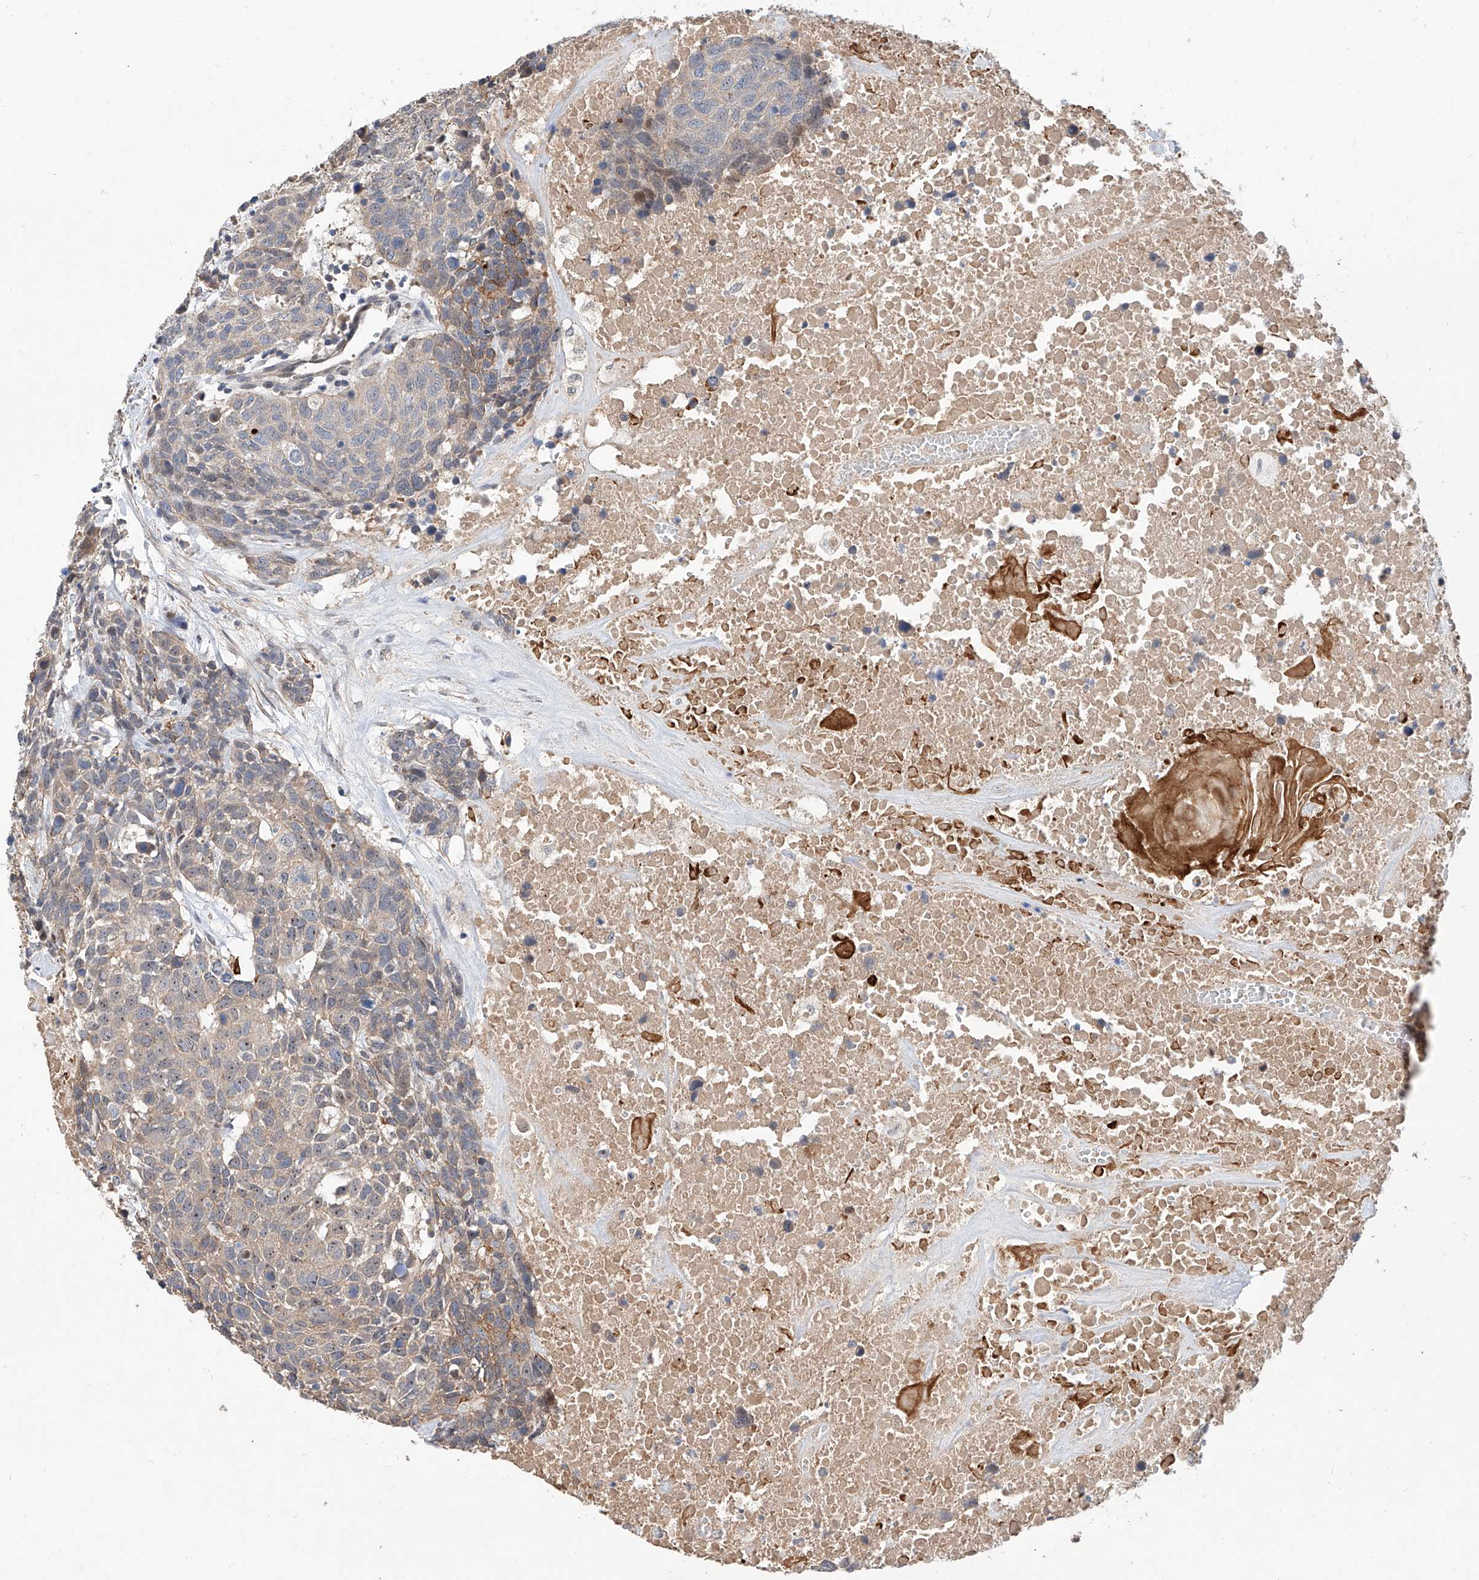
{"staining": {"intensity": "moderate", "quantity": "<25%", "location": "cytoplasmic/membranous"}, "tissue": "head and neck cancer", "cell_type": "Tumor cells", "image_type": "cancer", "snomed": [{"axis": "morphology", "description": "Squamous cell carcinoma, NOS"}, {"axis": "topography", "description": "Head-Neck"}], "caption": "Protein expression by IHC demonstrates moderate cytoplasmic/membranous expression in about <25% of tumor cells in head and neck cancer (squamous cell carcinoma).", "gene": "MAGEE2", "patient": {"sex": "male", "age": 66}}